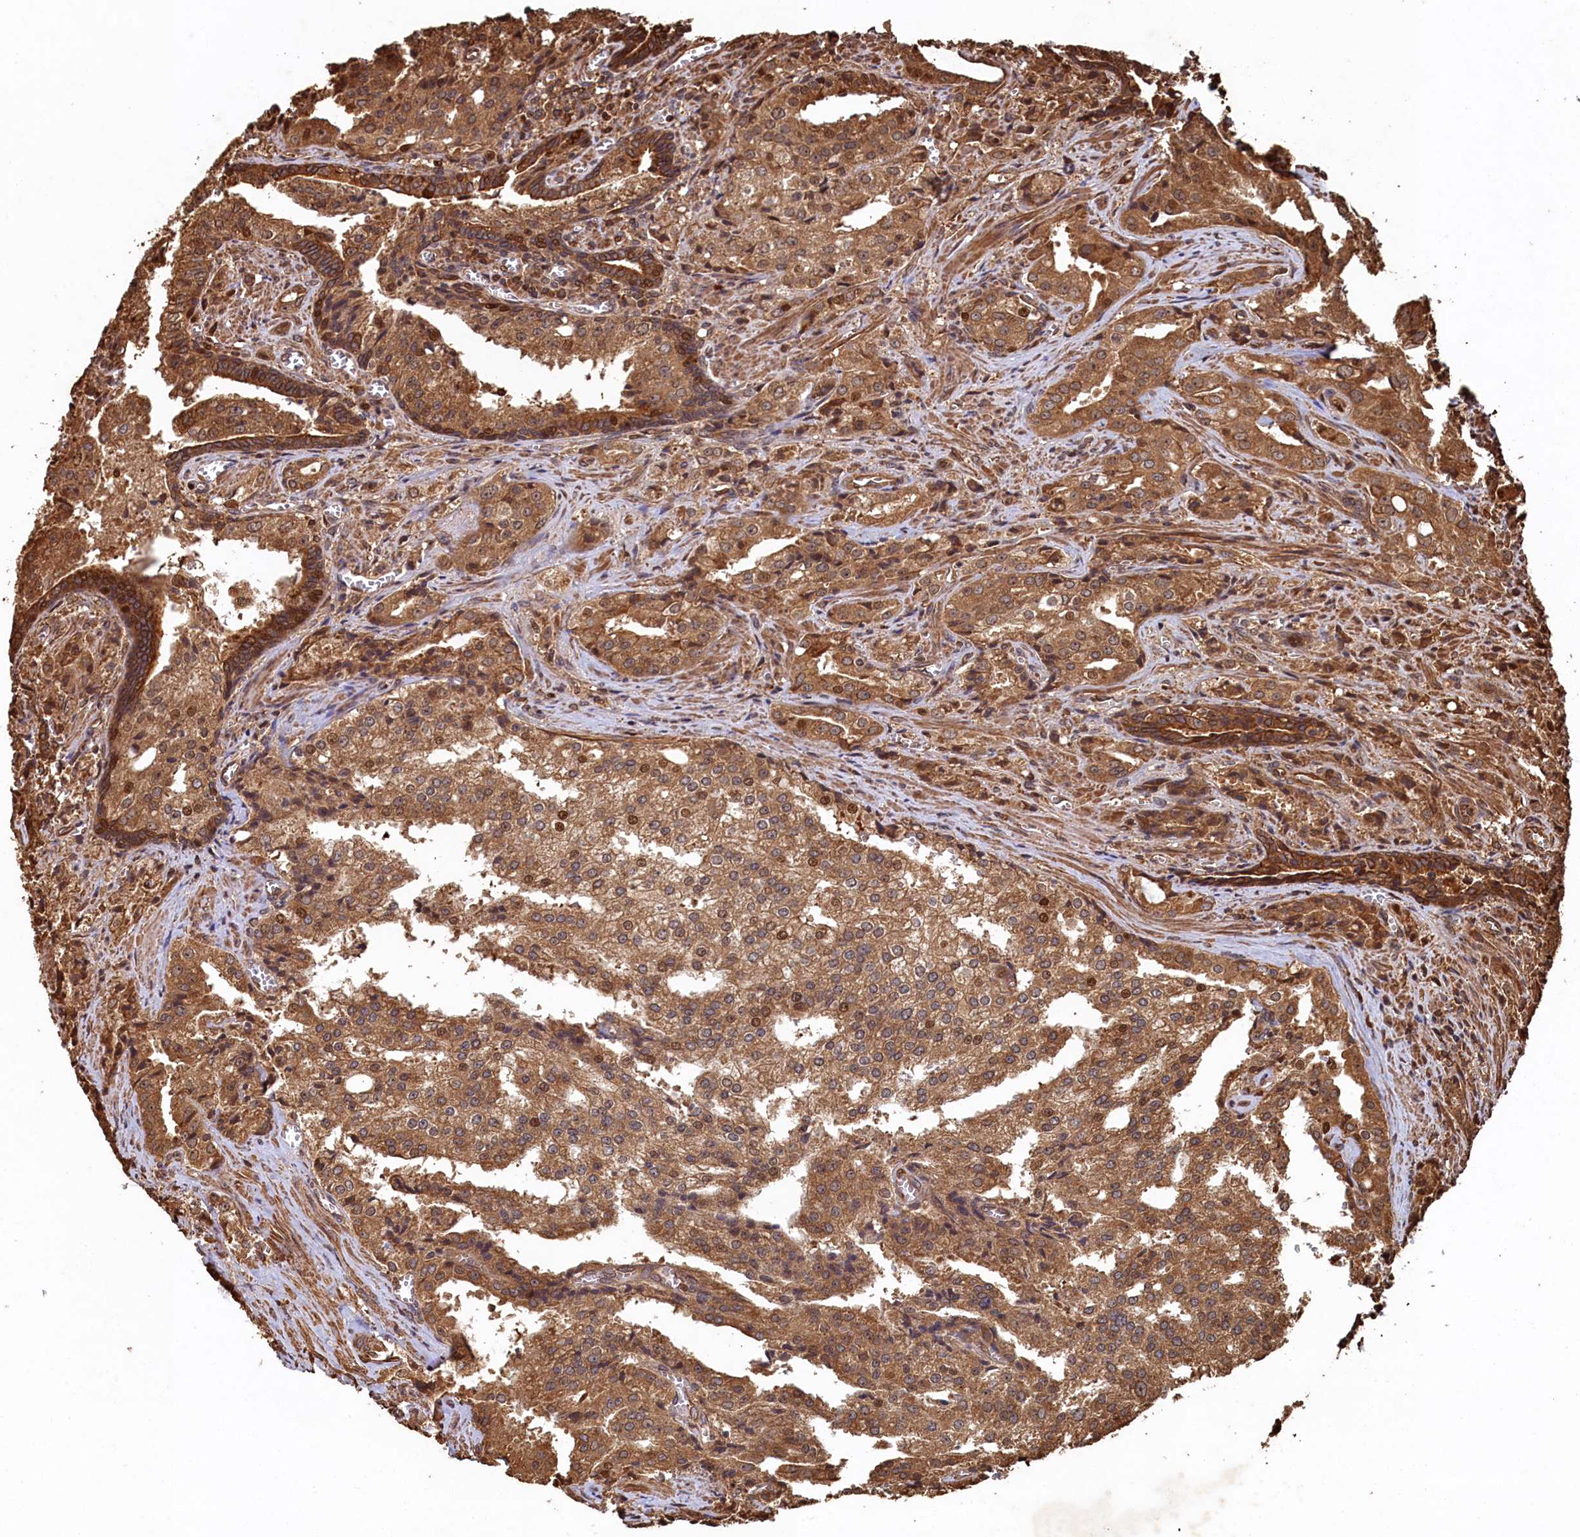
{"staining": {"intensity": "moderate", "quantity": ">75%", "location": "cytoplasmic/membranous,nuclear"}, "tissue": "prostate cancer", "cell_type": "Tumor cells", "image_type": "cancer", "snomed": [{"axis": "morphology", "description": "Adenocarcinoma, High grade"}, {"axis": "topography", "description": "Prostate"}], "caption": "There is medium levels of moderate cytoplasmic/membranous and nuclear staining in tumor cells of adenocarcinoma (high-grade) (prostate), as demonstrated by immunohistochemical staining (brown color).", "gene": "PIGN", "patient": {"sex": "male", "age": 68}}